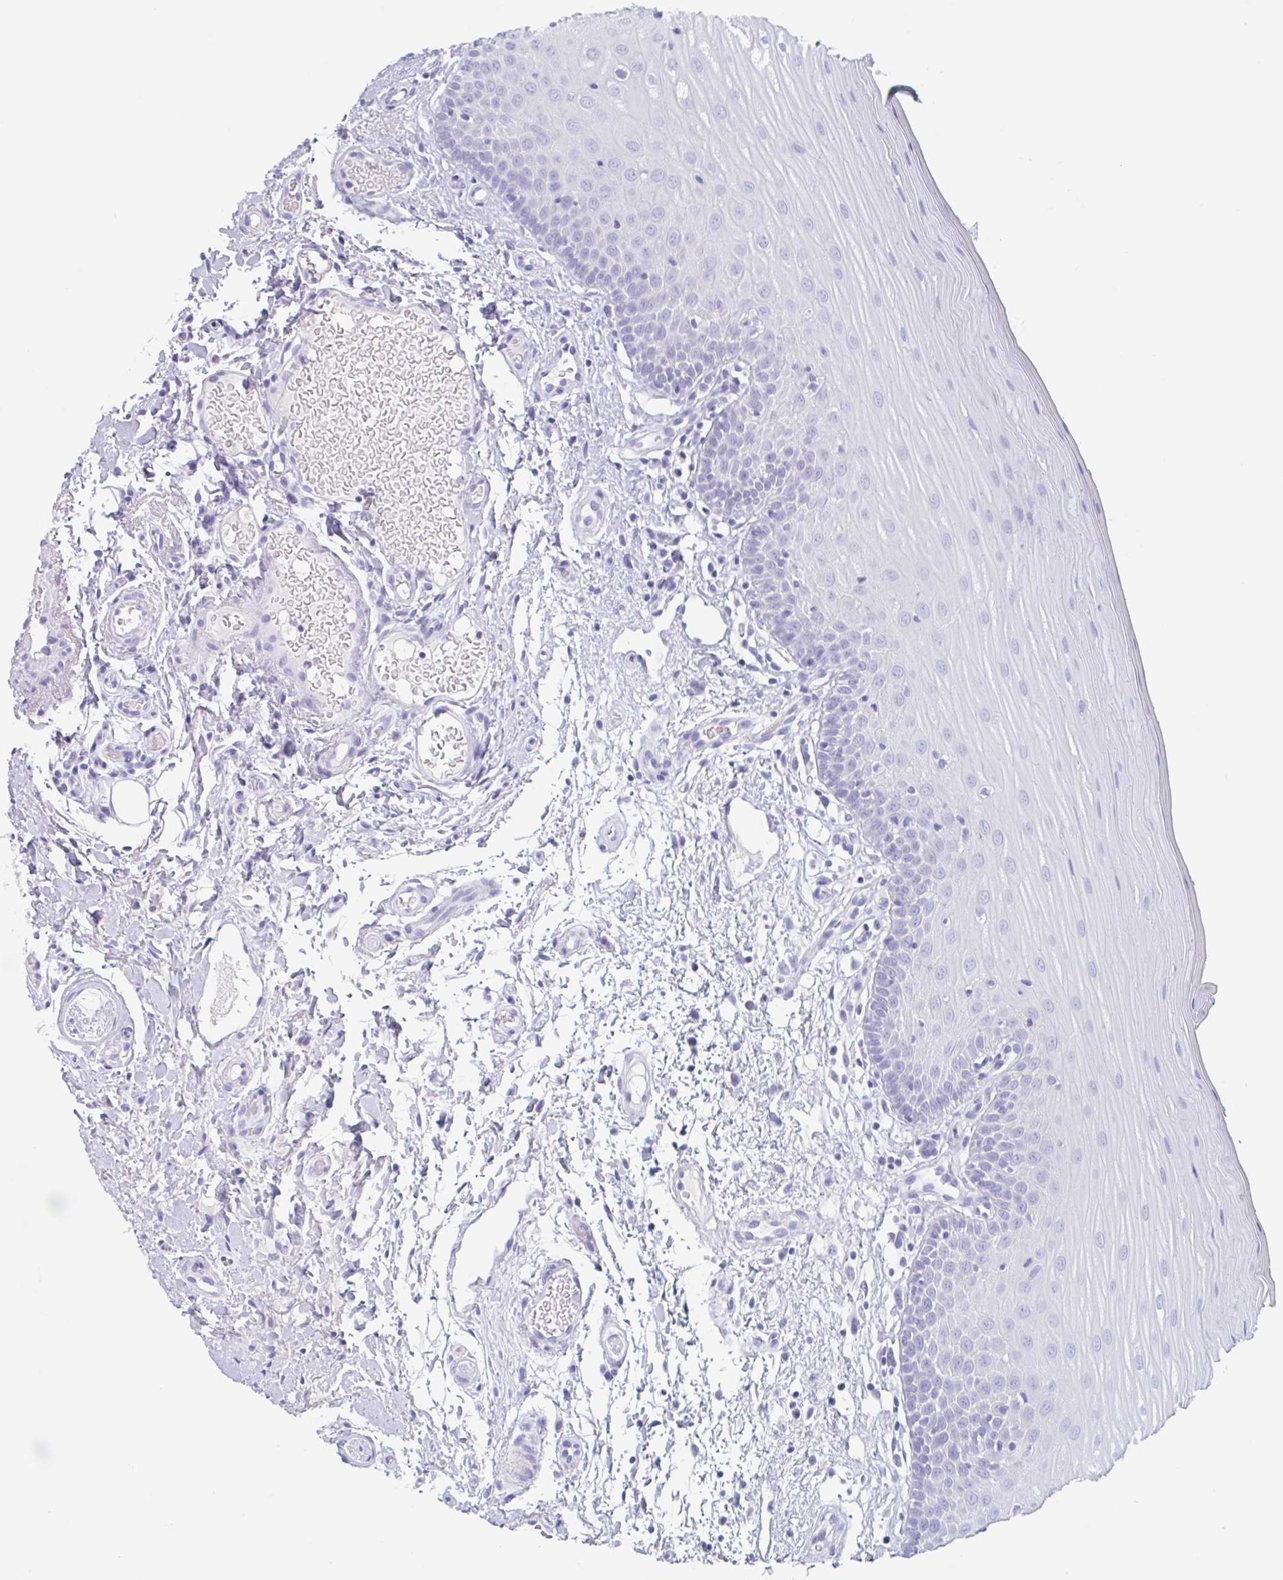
{"staining": {"intensity": "negative", "quantity": "none", "location": "none"}, "tissue": "oral mucosa", "cell_type": "Squamous epithelial cells", "image_type": "normal", "snomed": [{"axis": "morphology", "description": "Normal tissue, NOS"}, {"axis": "topography", "description": "Oral tissue"}, {"axis": "topography", "description": "Tounge, NOS"}, {"axis": "topography", "description": "Head-Neck"}], "caption": "A high-resolution image shows immunohistochemistry staining of unremarkable oral mucosa, which exhibits no significant expression in squamous epithelial cells. The staining was performed using DAB to visualize the protein expression in brown, while the nuclei were stained in blue with hematoxylin (Magnification: 20x).", "gene": "EMC4", "patient": {"sex": "female", "age": 84}}